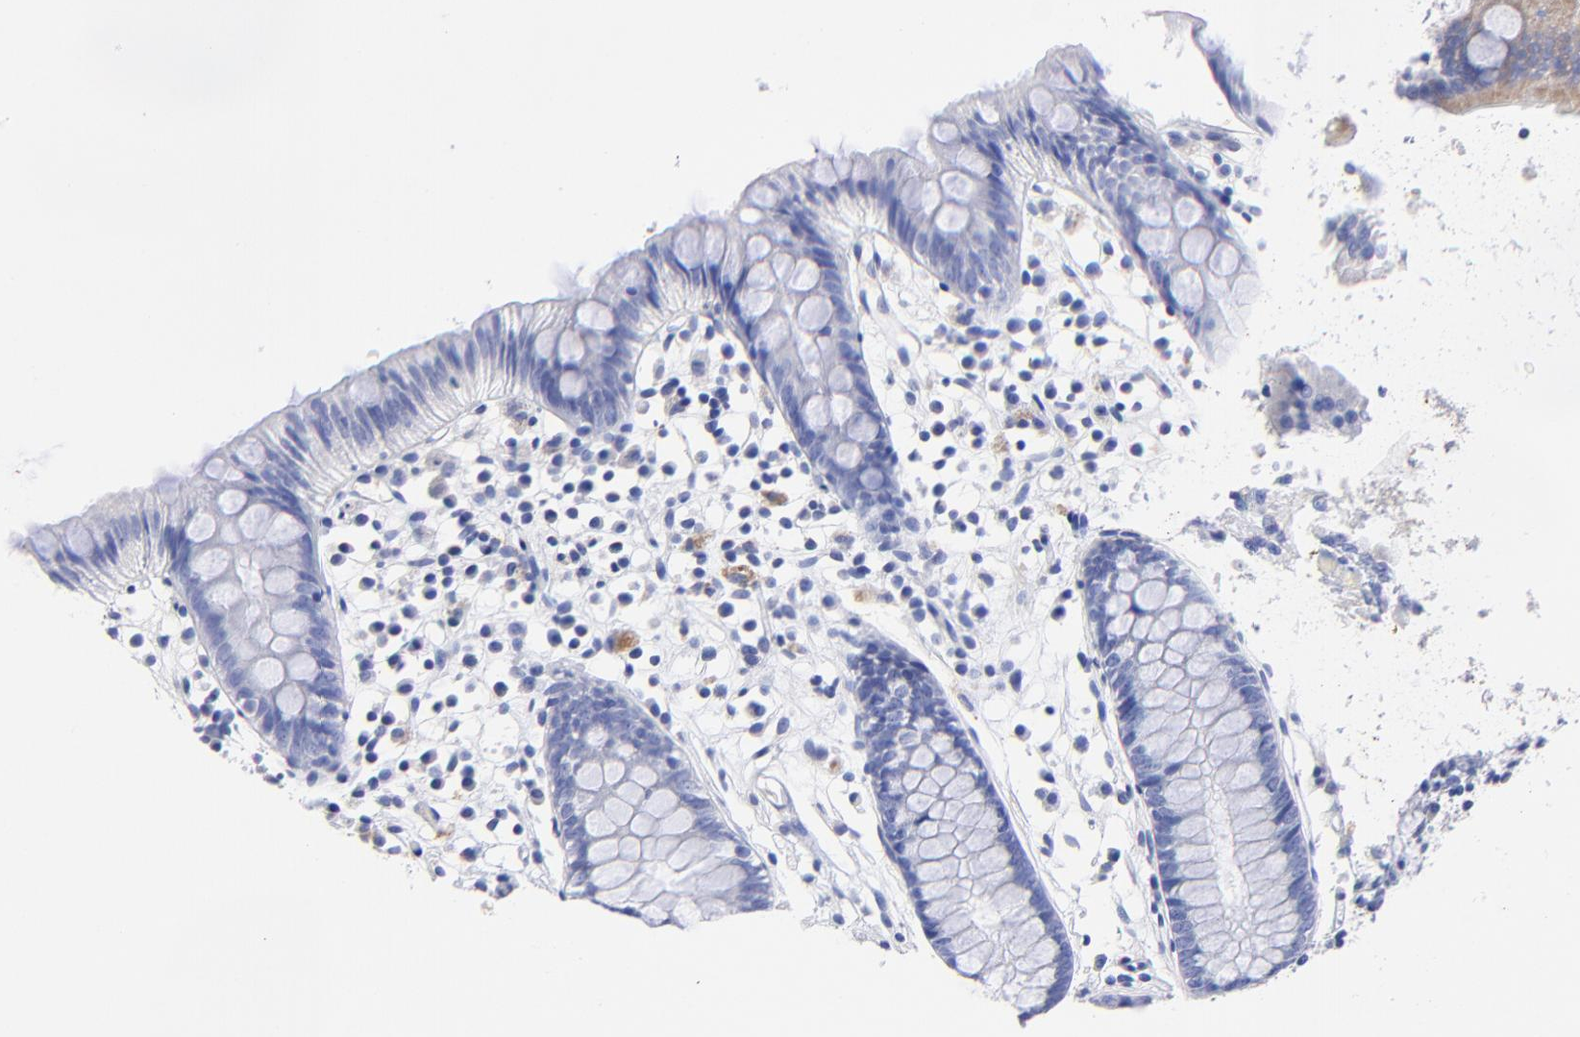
{"staining": {"intensity": "negative", "quantity": "none", "location": "none"}, "tissue": "appendix", "cell_type": "Glandular cells", "image_type": "normal", "snomed": [{"axis": "morphology", "description": "Normal tissue, NOS"}, {"axis": "topography", "description": "Appendix"}], "caption": "There is no significant expression in glandular cells of appendix. Brightfield microscopy of IHC stained with DAB (3,3'-diaminobenzidine) (brown) and hematoxylin (blue), captured at high magnification.", "gene": "HORMAD2", "patient": {"sex": "male", "age": 38}}